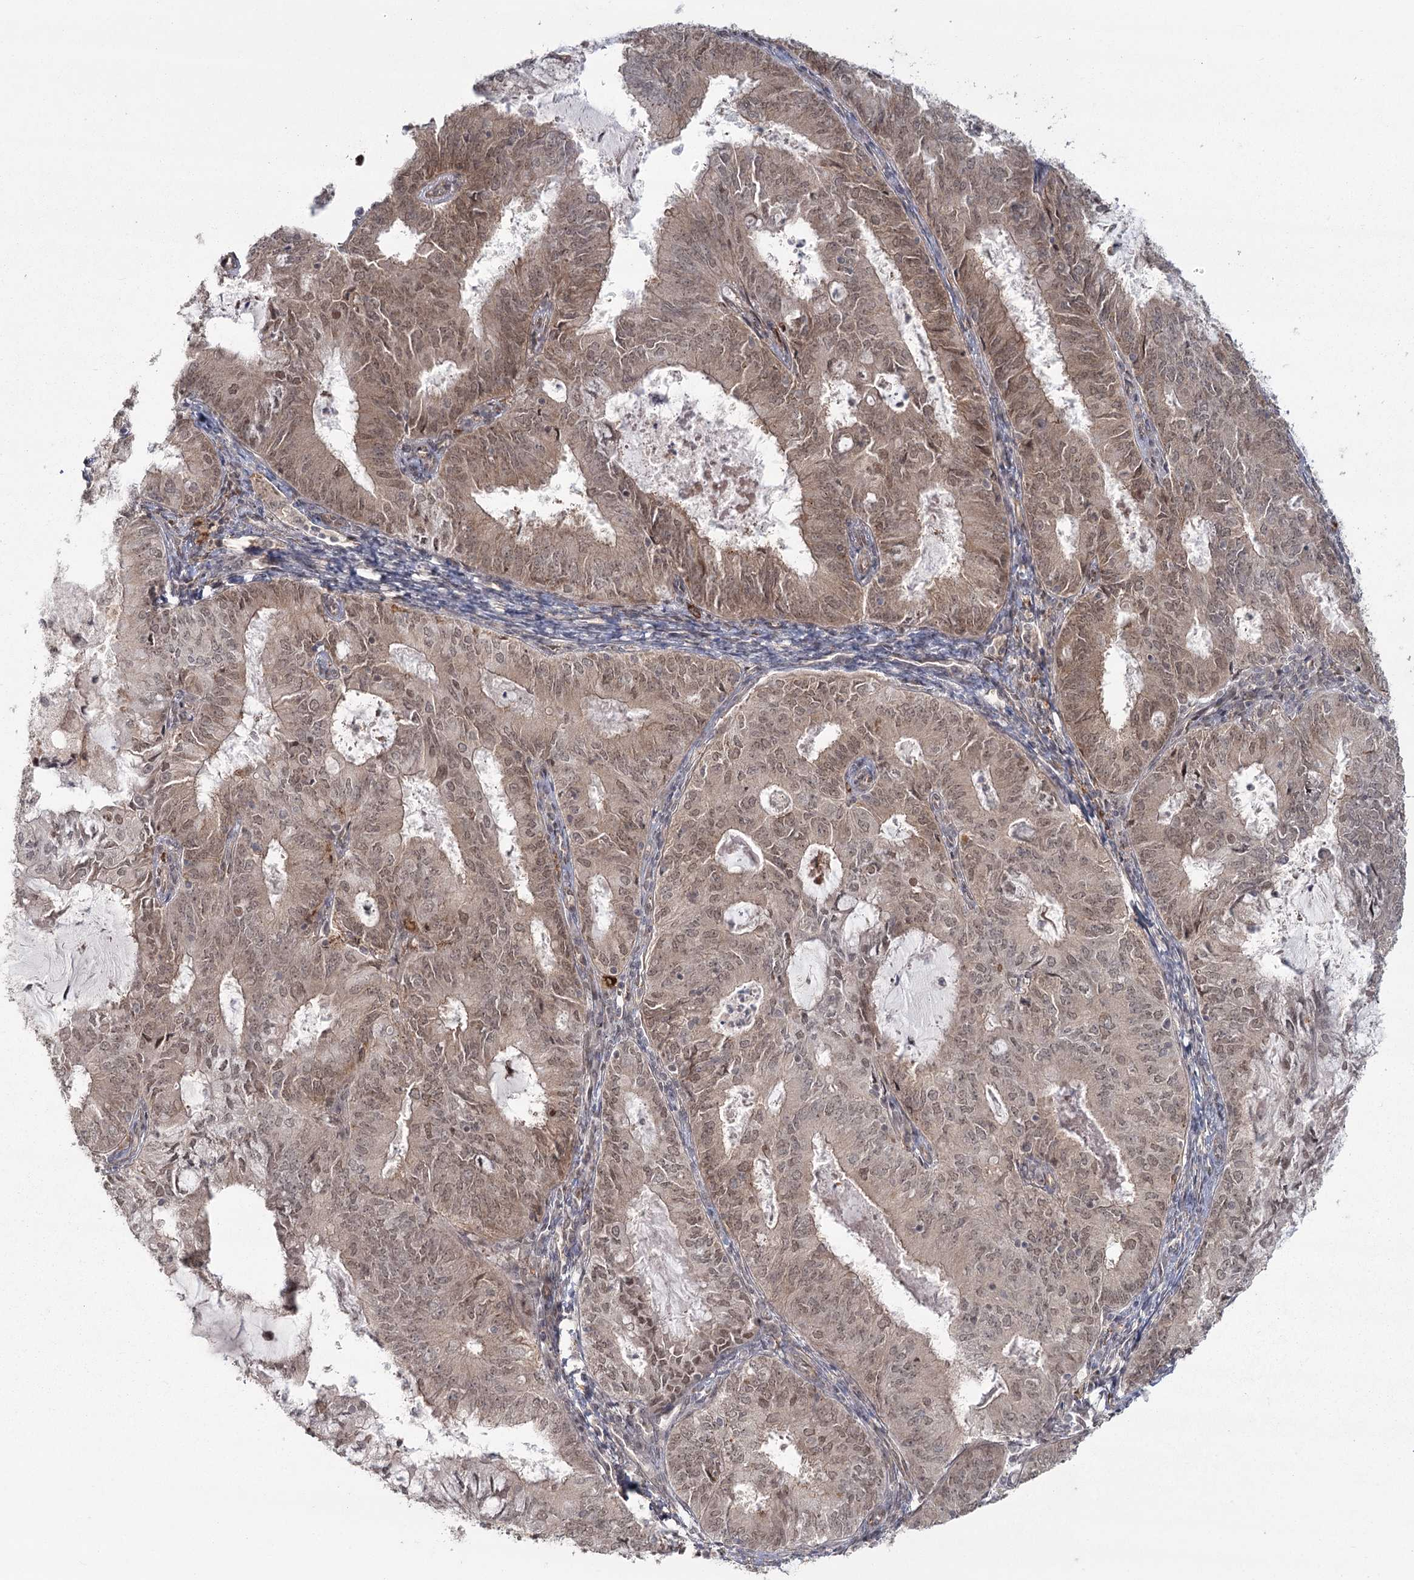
{"staining": {"intensity": "moderate", "quantity": ">75%", "location": "cytoplasmic/membranous,nuclear"}, "tissue": "endometrial cancer", "cell_type": "Tumor cells", "image_type": "cancer", "snomed": [{"axis": "morphology", "description": "Adenocarcinoma, NOS"}, {"axis": "topography", "description": "Endometrium"}], "caption": "Immunohistochemical staining of human endometrial cancer shows medium levels of moderate cytoplasmic/membranous and nuclear protein expression in approximately >75% of tumor cells.", "gene": "AP2M1", "patient": {"sex": "female", "age": 57}}